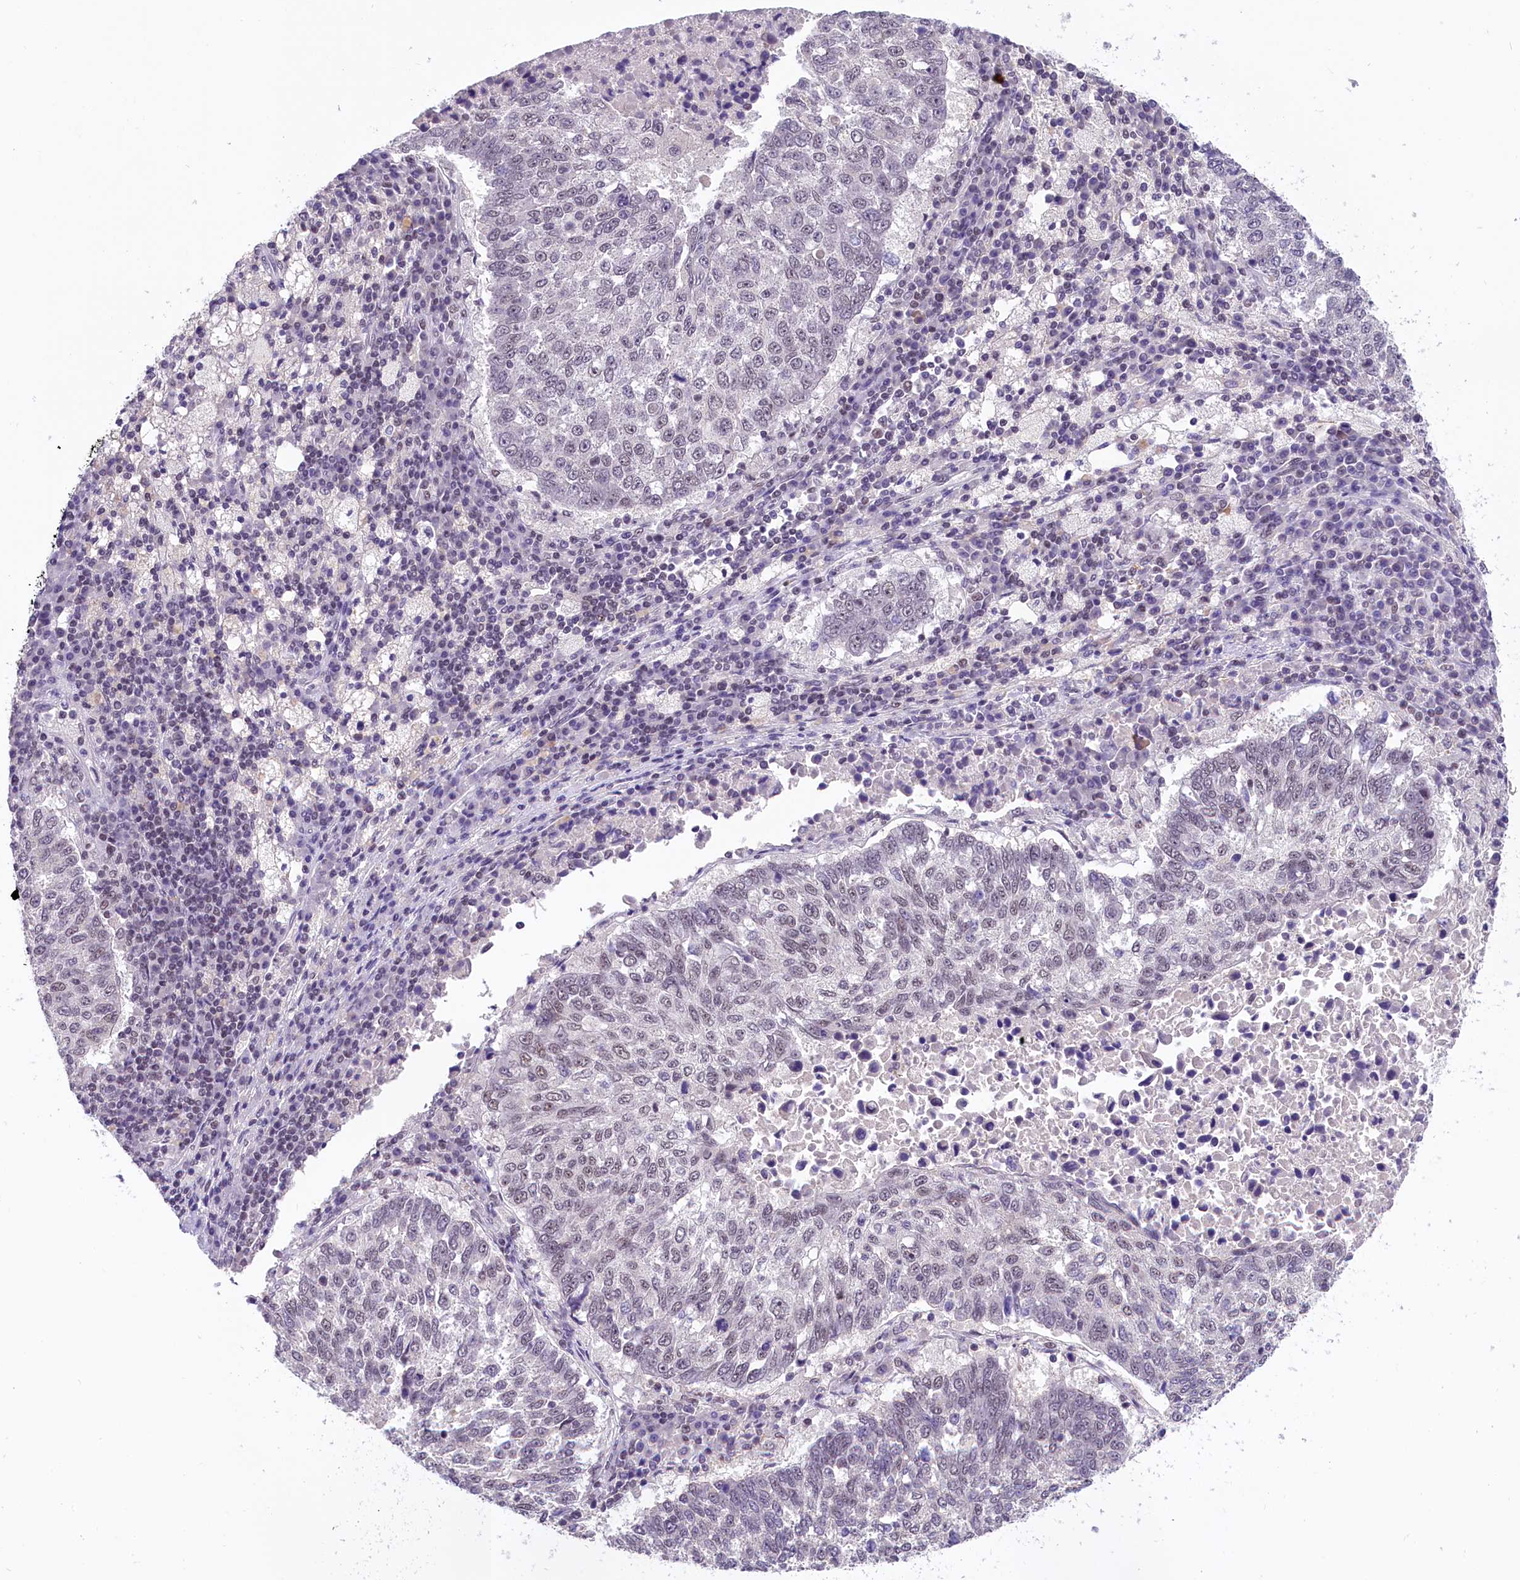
{"staining": {"intensity": "negative", "quantity": "none", "location": "none"}, "tissue": "lung cancer", "cell_type": "Tumor cells", "image_type": "cancer", "snomed": [{"axis": "morphology", "description": "Squamous cell carcinoma, NOS"}, {"axis": "topography", "description": "Lung"}], "caption": "Image shows no significant protein staining in tumor cells of squamous cell carcinoma (lung). (DAB IHC, high magnification).", "gene": "ZC3H4", "patient": {"sex": "male", "age": 73}}